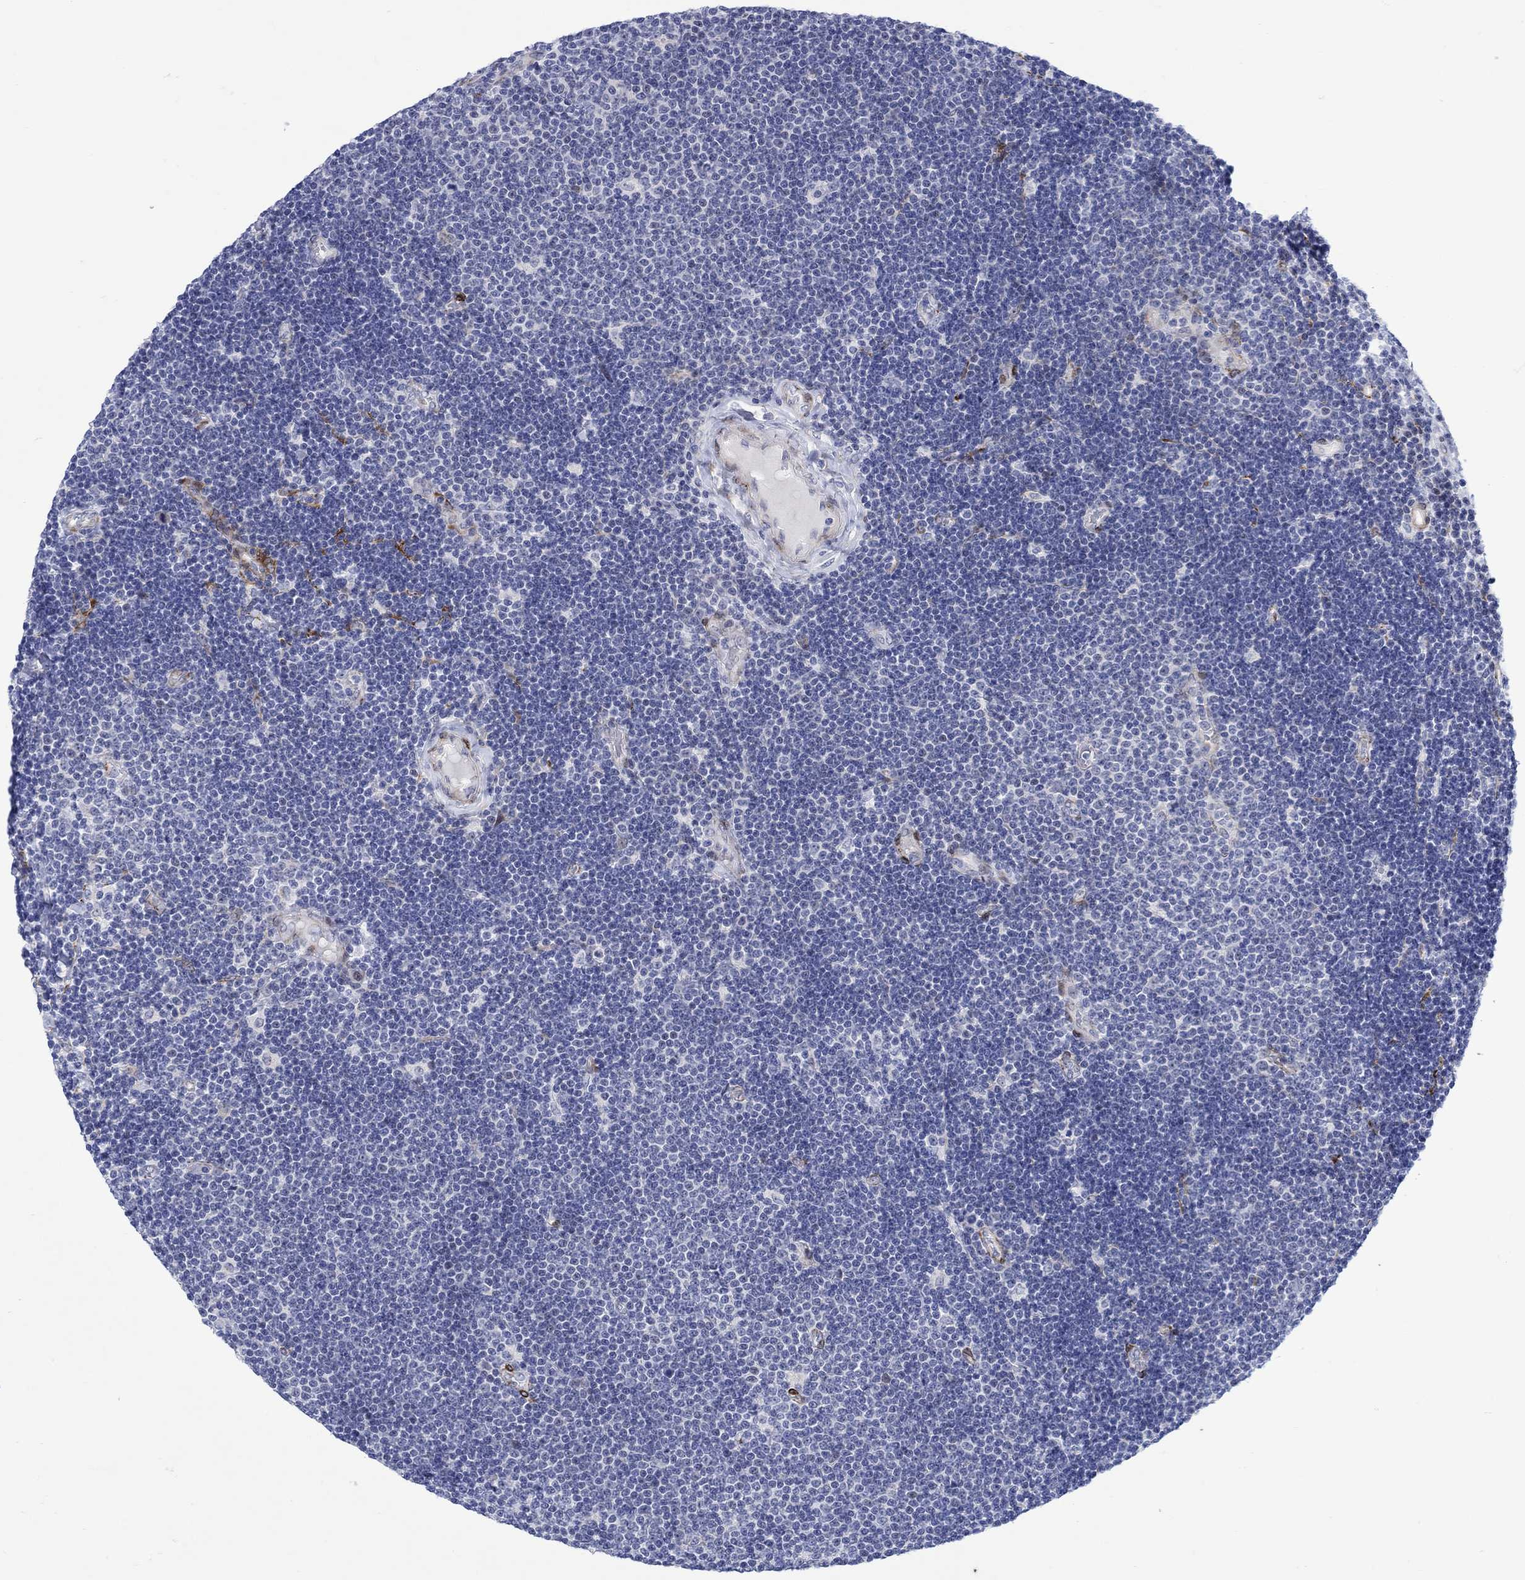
{"staining": {"intensity": "negative", "quantity": "none", "location": "none"}, "tissue": "lymphoma", "cell_type": "Tumor cells", "image_type": "cancer", "snomed": [{"axis": "morphology", "description": "Malignant lymphoma, non-Hodgkin's type, Low grade"}, {"axis": "topography", "description": "Brain"}], "caption": "A photomicrograph of lymphoma stained for a protein shows no brown staining in tumor cells.", "gene": "KSR2", "patient": {"sex": "female", "age": 66}}